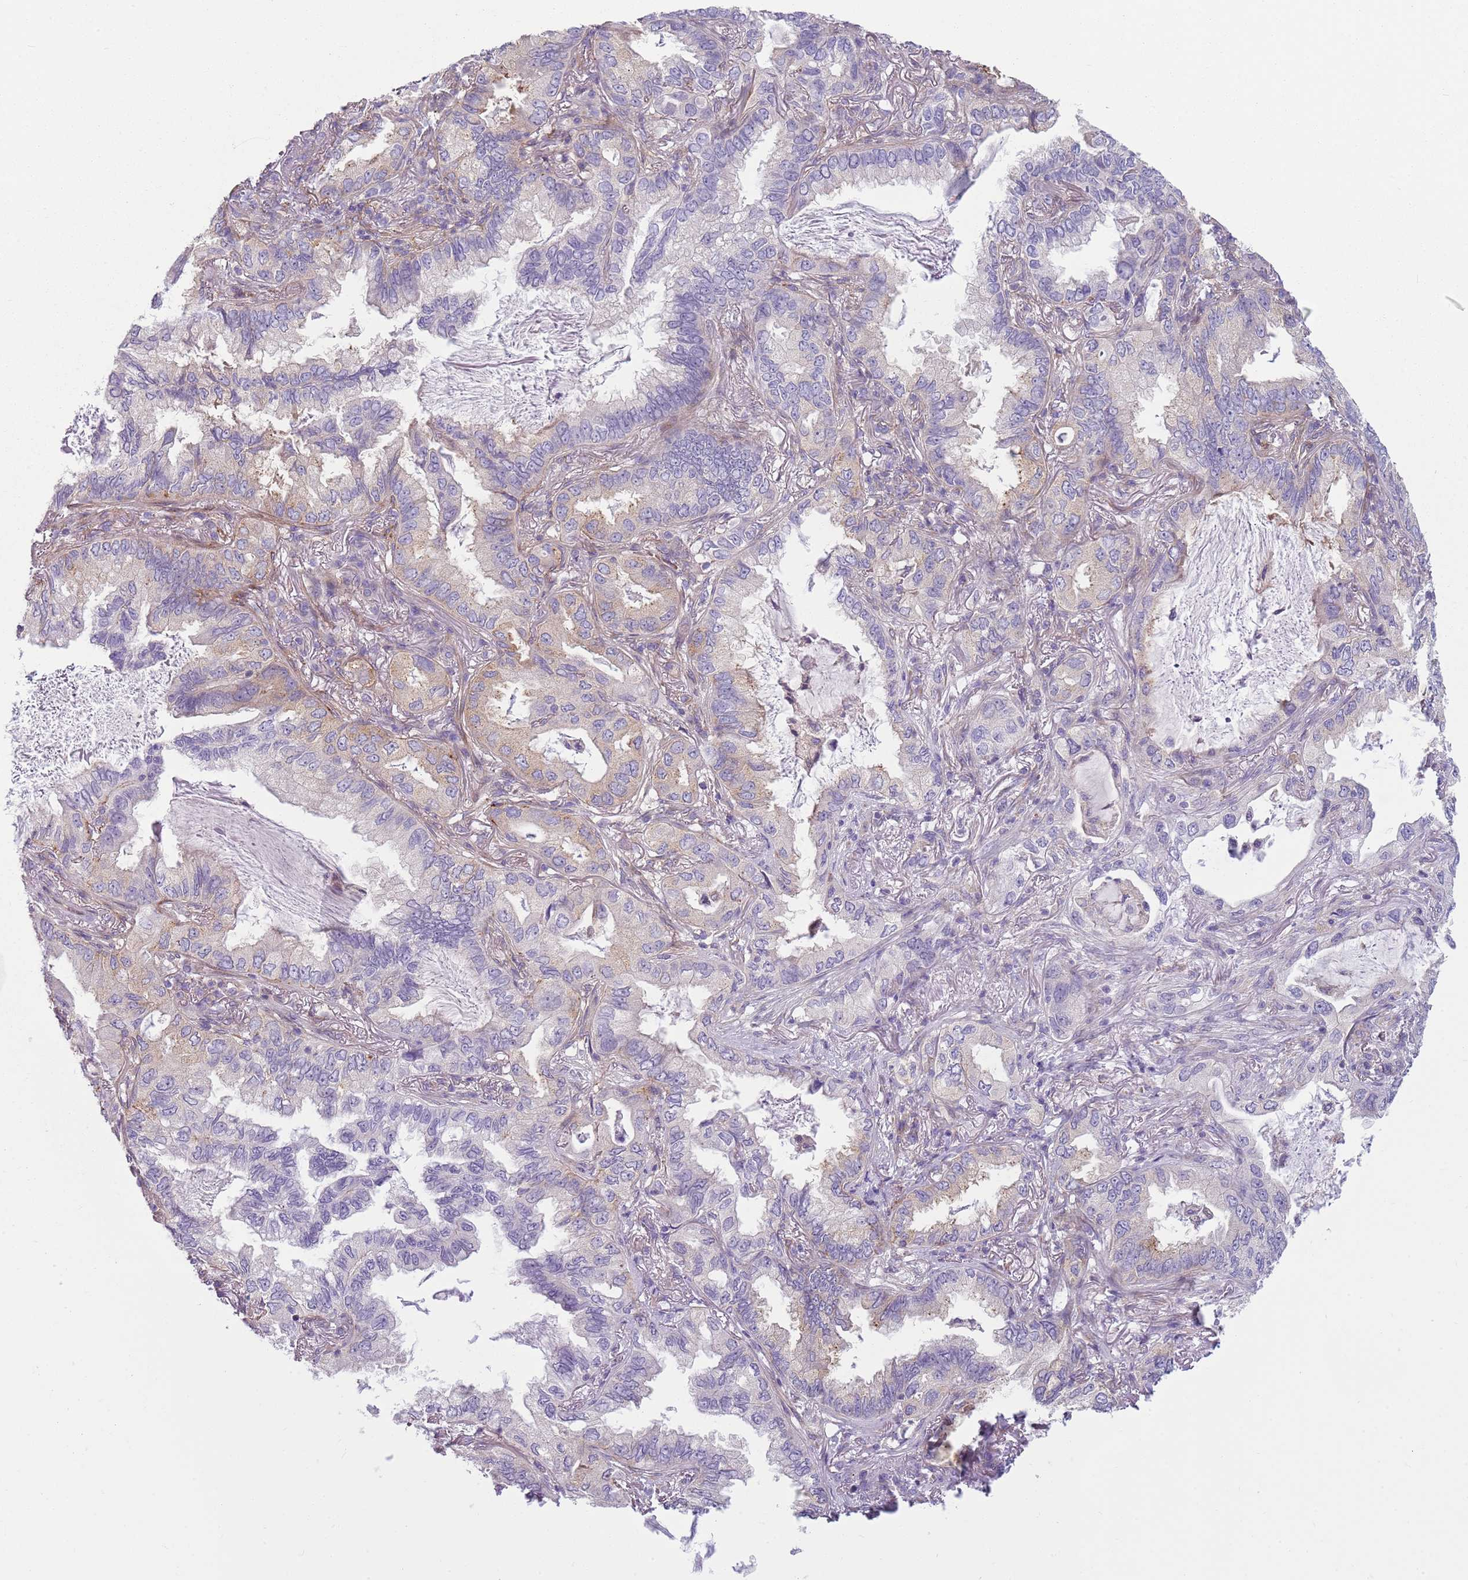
{"staining": {"intensity": "moderate", "quantity": "<25%", "location": "cytoplasmic/membranous"}, "tissue": "lung cancer", "cell_type": "Tumor cells", "image_type": "cancer", "snomed": [{"axis": "morphology", "description": "Adenocarcinoma, NOS"}, {"axis": "topography", "description": "Lung"}], "caption": "Moderate cytoplasmic/membranous staining is identified in approximately <25% of tumor cells in lung adenocarcinoma.", "gene": "SNX1", "patient": {"sex": "female", "age": 69}}